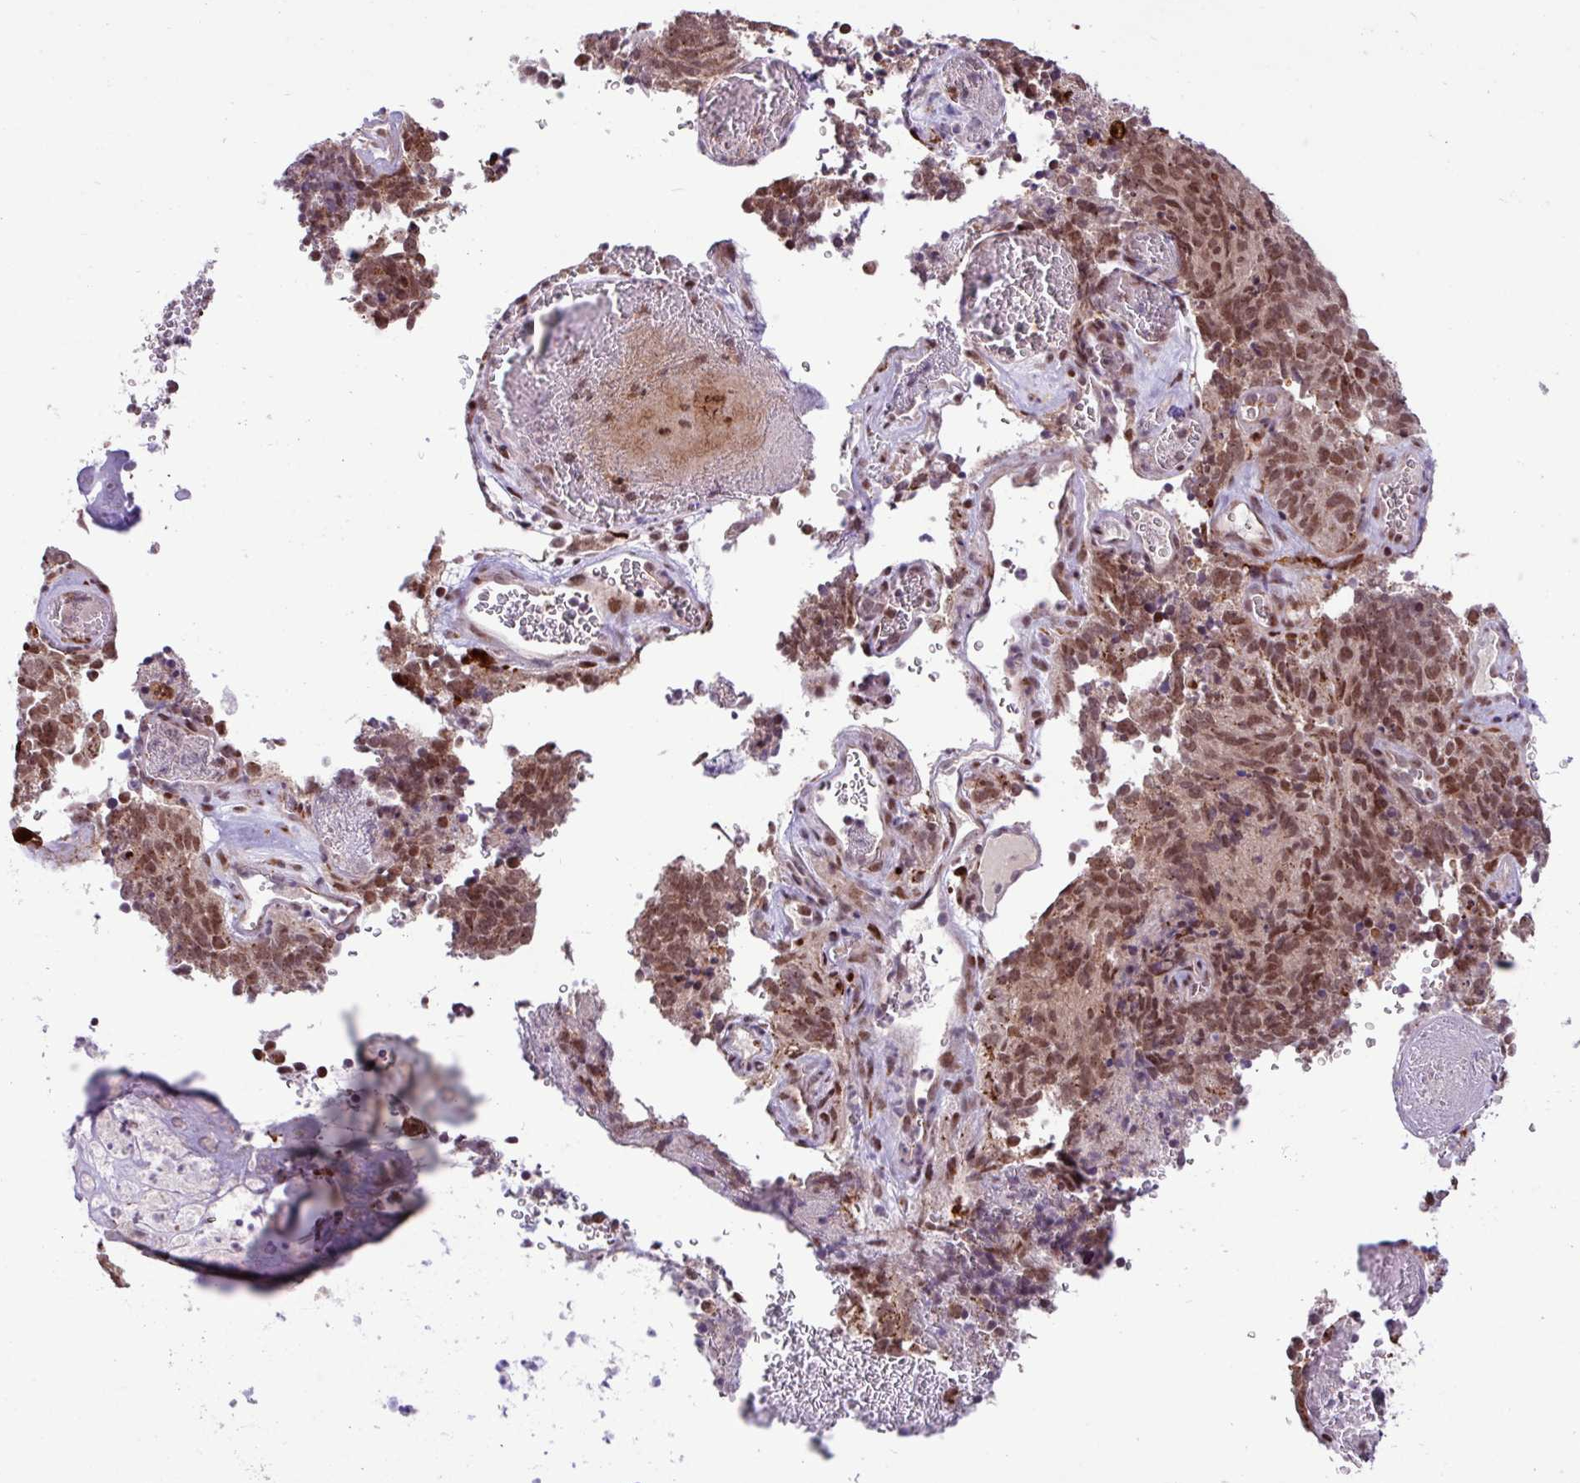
{"staining": {"intensity": "moderate", "quantity": ">75%", "location": "cytoplasmic/membranous,nuclear"}, "tissue": "cervical cancer", "cell_type": "Tumor cells", "image_type": "cancer", "snomed": [{"axis": "morphology", "description": "Adenocarcinoma, NOS"}, {"axis": "topography", "description": "Cervix"}], "caption": "Immunohistochemistry micrograph of neoplastic tissue: cervical adenocarcinoma stained using immunohistochemistry (IHC) shows medium levels of moderate protein expression localized specifically in the cytoplasmic/membranous and nuclear of tumor cells, appearing as a cytoplasmic/membranous and nuclear brown color.", "gene": "BRD3", "patient": {"sex": "female", "age": 38}}